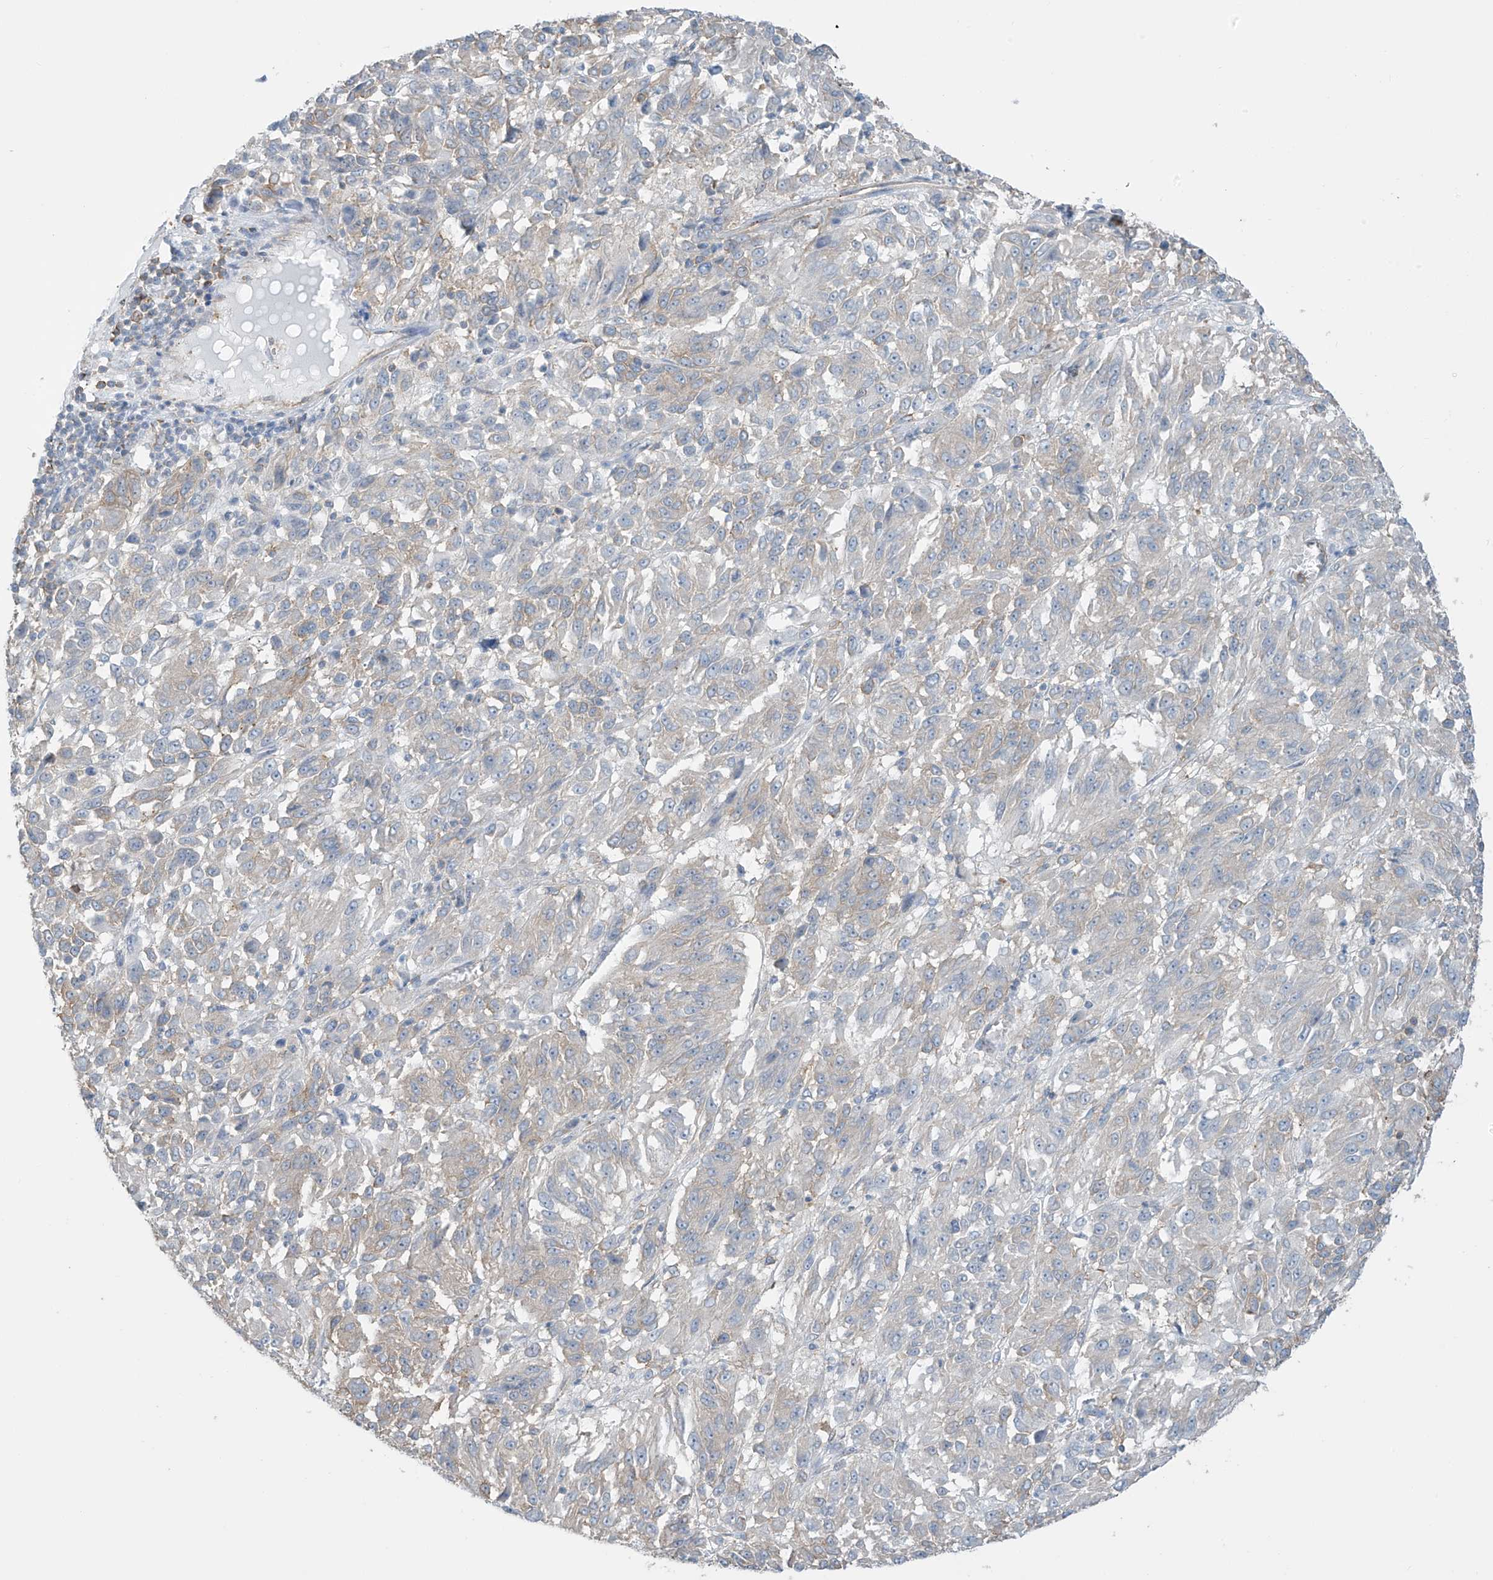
{"staining": {"intensity": "negative", "quantity": "none", "location": "none"}, "tissue": "melanoma", "cell_type": "Tumor cells", "image_type": "cancer", "snomed": [{"axis": "morphology", "description": "Malignant melanoma, Metastatic site"}, {"axis": "topography", "description": "Lung"}], "caption": "Tumor cells show no significant protein staining in melanoma. The staining was performed using DAB (3,3'-diaminobenzidine) to visualize the protein expression in brown, while the nuclei were stained in blue with hematoxylin (Magnification: 20x).", "gene": "ZNF846", "patient": {"sex": "male", "age": 64}}